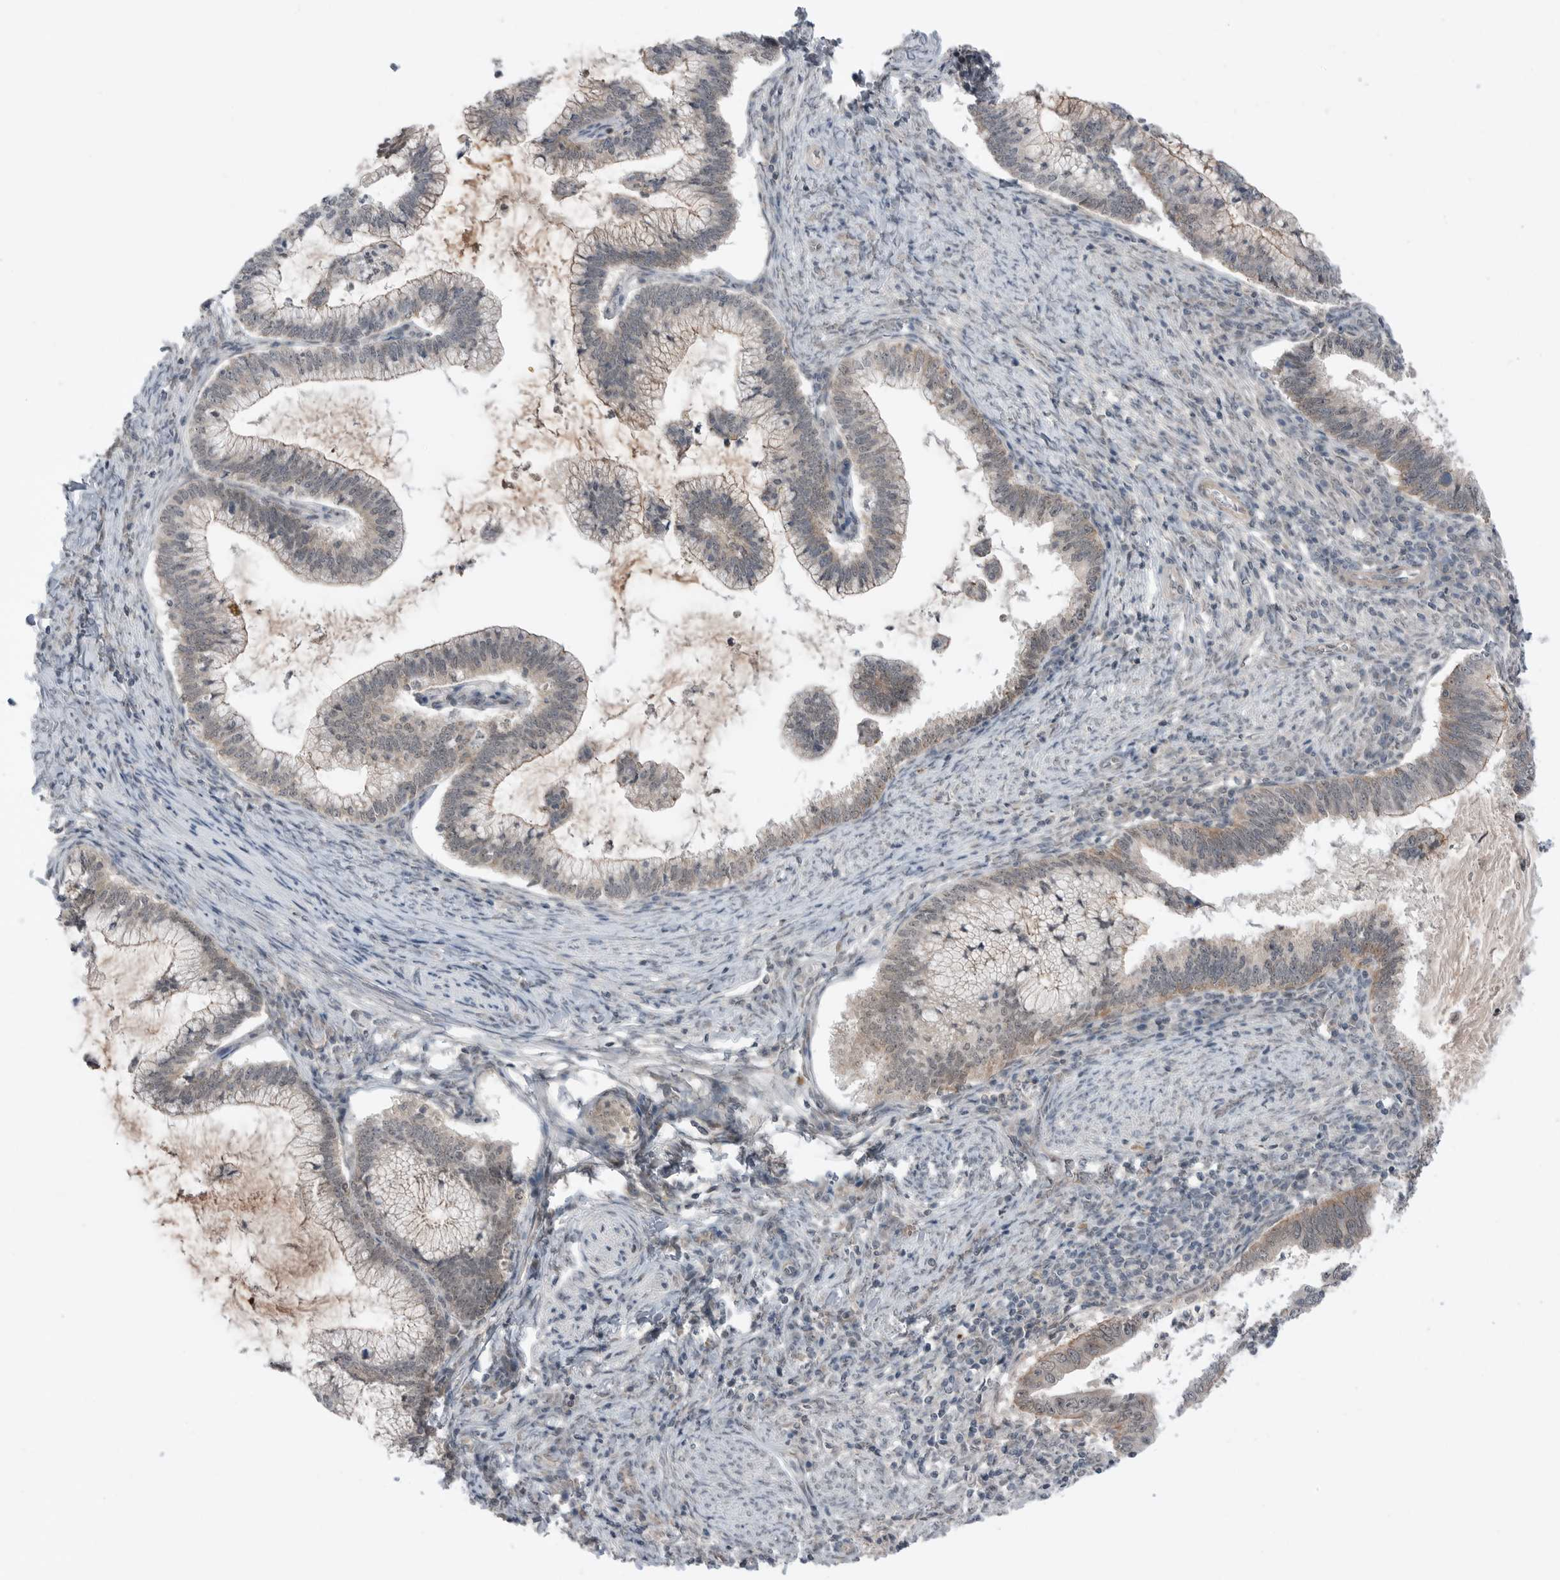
{"staining": {"intensity": "weak", "quantity": "25%-75%", "location": "cytoplasmic/membranous"}, "tissue": "cervical cancer", "cell_type": "Tumor cells", "image_type": "cancer", "snomed": [{"axis": "morphology", "description": "Adenocarcinoma, NOS"}, {"axis": "topography", "description": "Cervix"}], "caption": "IHC histopathology image of neoplastic tissue: cervical adenocarcinoma stained using immunohistochemistry (IHC) displays low levels of weak protein expression localized specifically in the cytoplasmic/membranous of tumor cells, appearing as a cytoplasmic/membranous brown color.", "gene": "NTAQ1", "patient": {"sex": "female", "age": 36}}